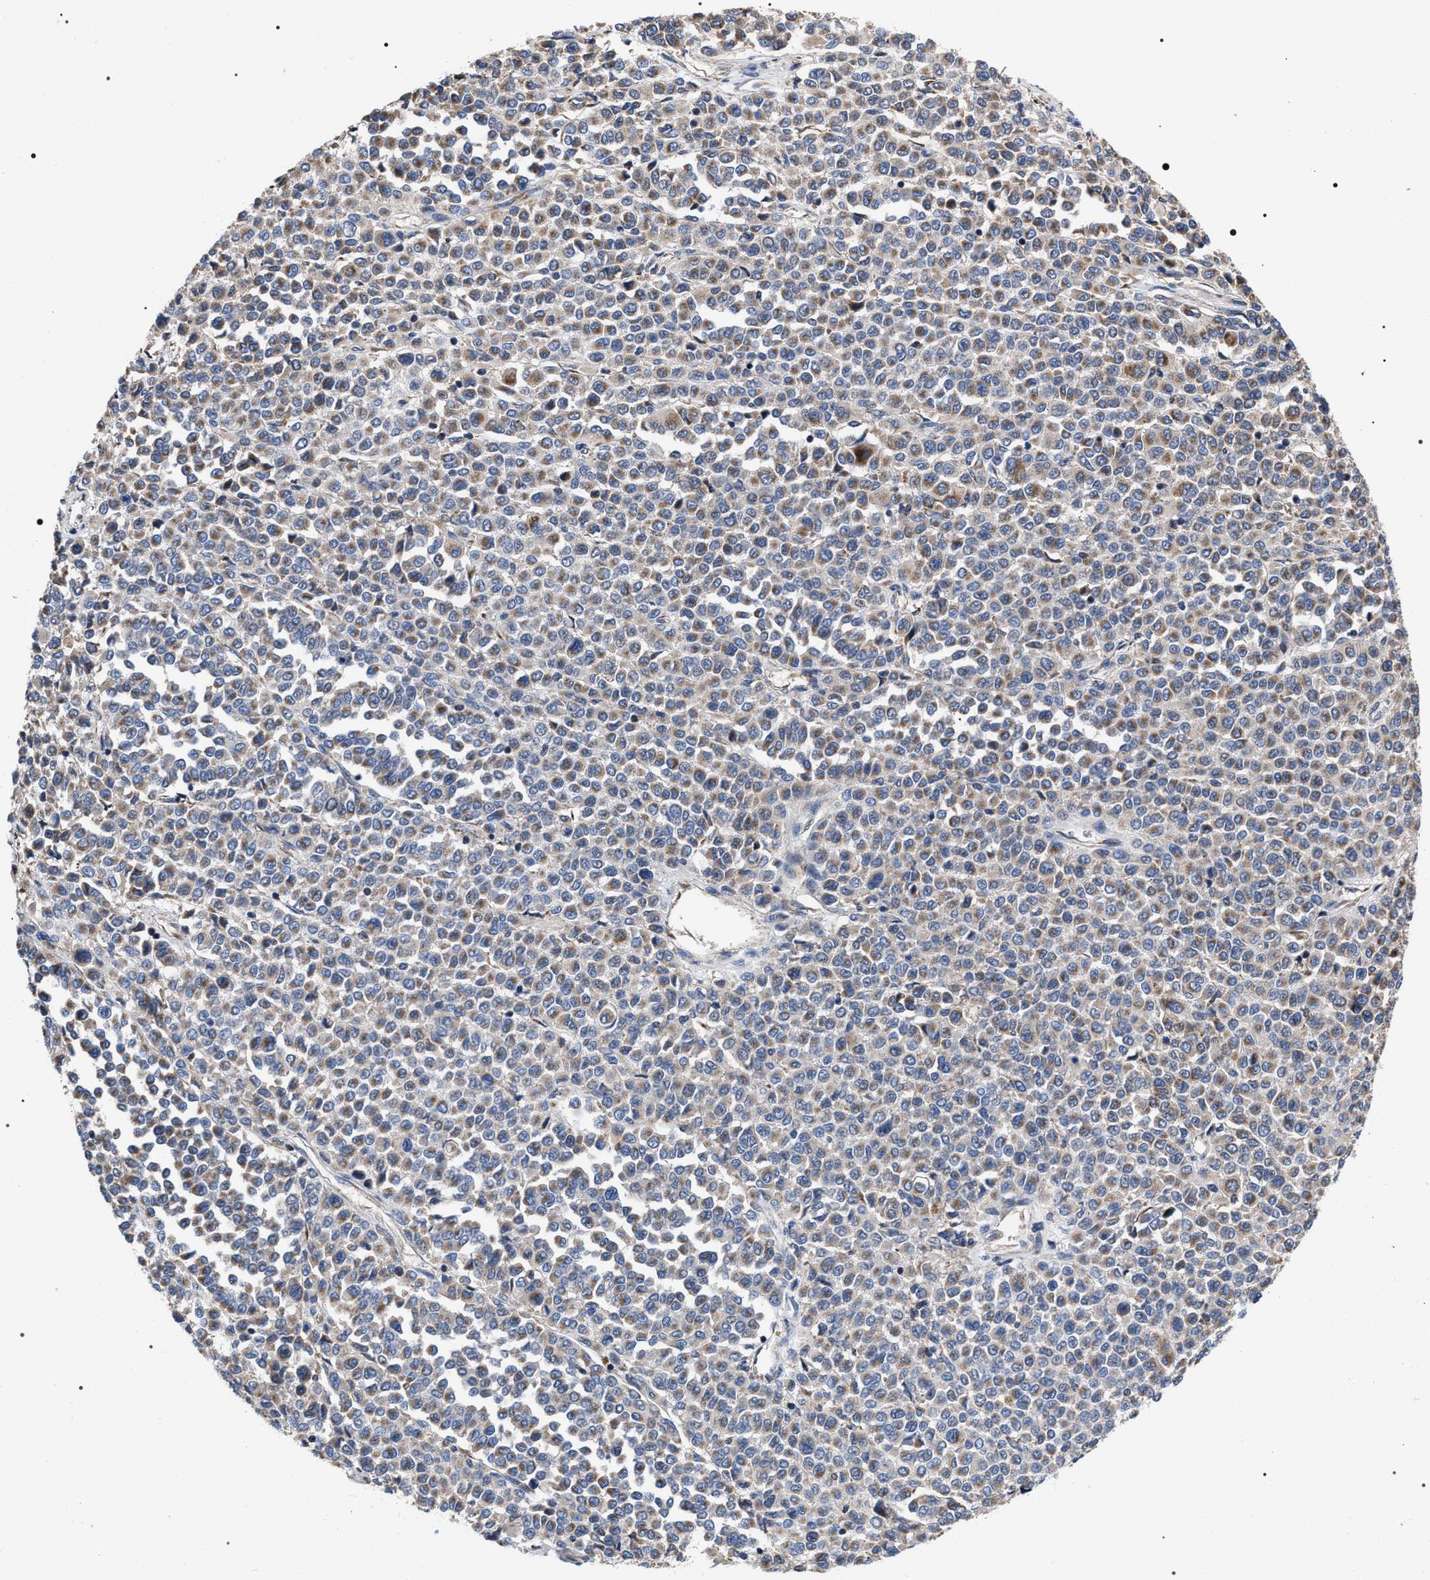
{"staining": {"intensity": "moderate", "quantity": ">75%", "location": "cytoplasmic/membranous"}, "tissue": "melanoma", "cell_type": "Tumor cells", "image_type": "cancer", "snomed": [{"axis": "morphology", "description": "Malignant melanoma, Metastatic site"}, {"axis": "topography", "description": "Pancreas"}], "caption": "Protein staining of melanoma tissue shows moderate cytoplasmic/membranous staining in about >75% of tumor cells.", "gene": "MACC1", "patient": {"sex": "female", "age": 30}}